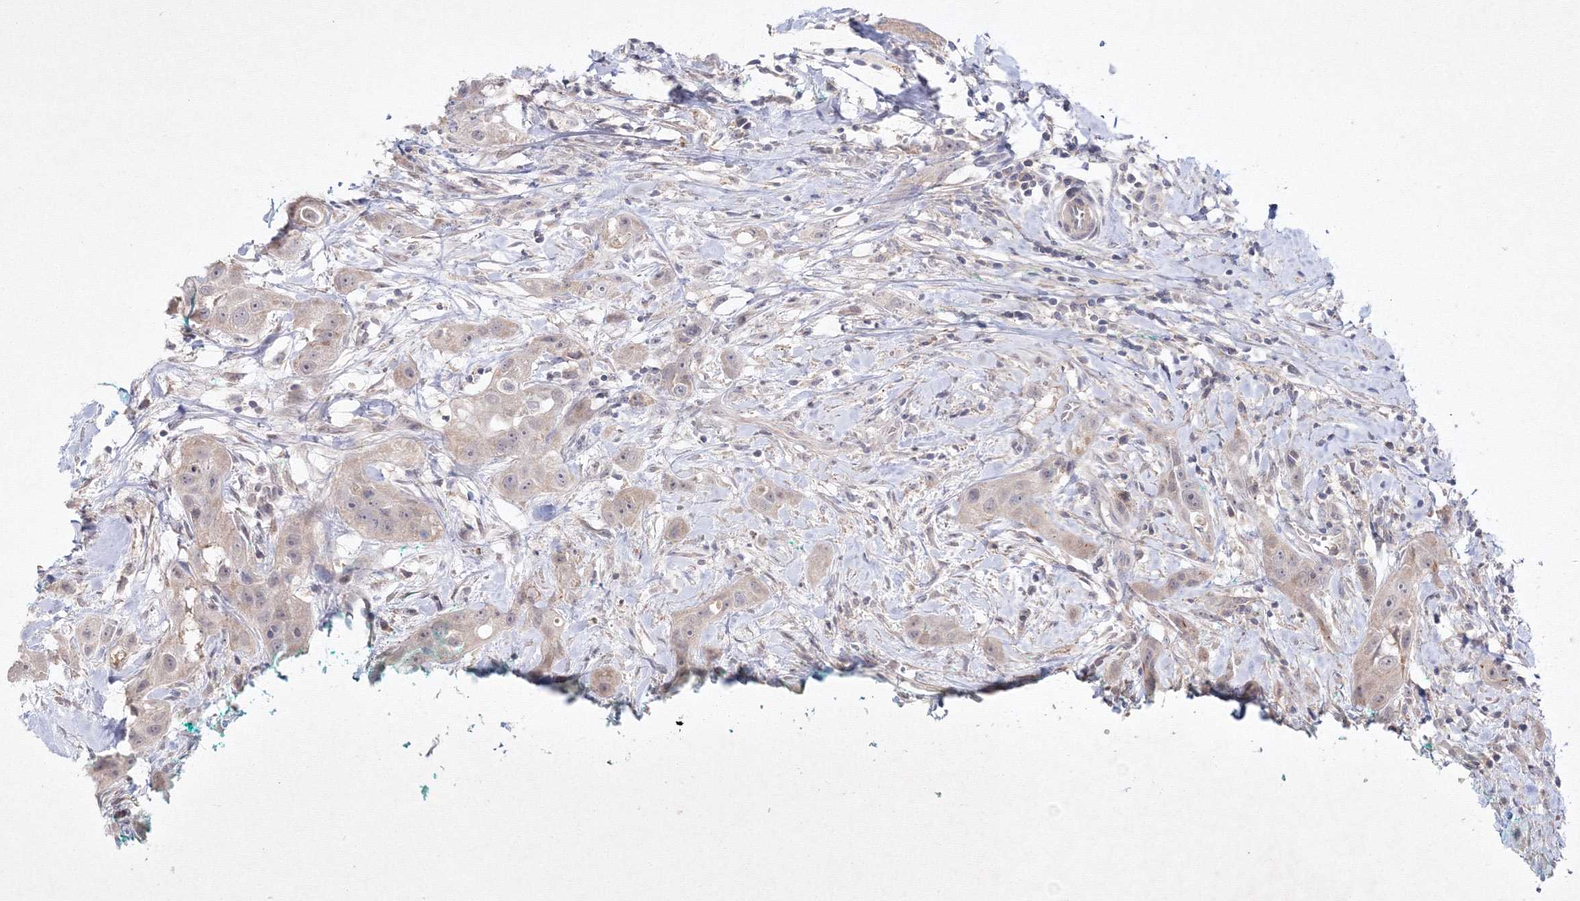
{"staining": {"intensity": "negative", "quantity": "none", "location": "none"}, "tissue": "head and neck cancer", "cell_type": "Tumor cells", "image_type": "cancer", "snomed": [{"axis": "morphology", "description": "Normal tissue, NOS"}, {"axis": "morphology", "description": "Squamous cell carcinoma, NOS"}, {"axis": "topography", "description": "Skeletal muscle"}, {"axis": "topography", "description": "Head-Neck"}], "caption": "An immunohistochemistry (IHC) image of head and neck squamous cell carcinoma is shown. There is no staining in tumor cells of head and neck squamous cell carcinoma. Nuclei are stained in blue.", "gene": "NEU4", "patient": {"sex": "male", "age": 51}}